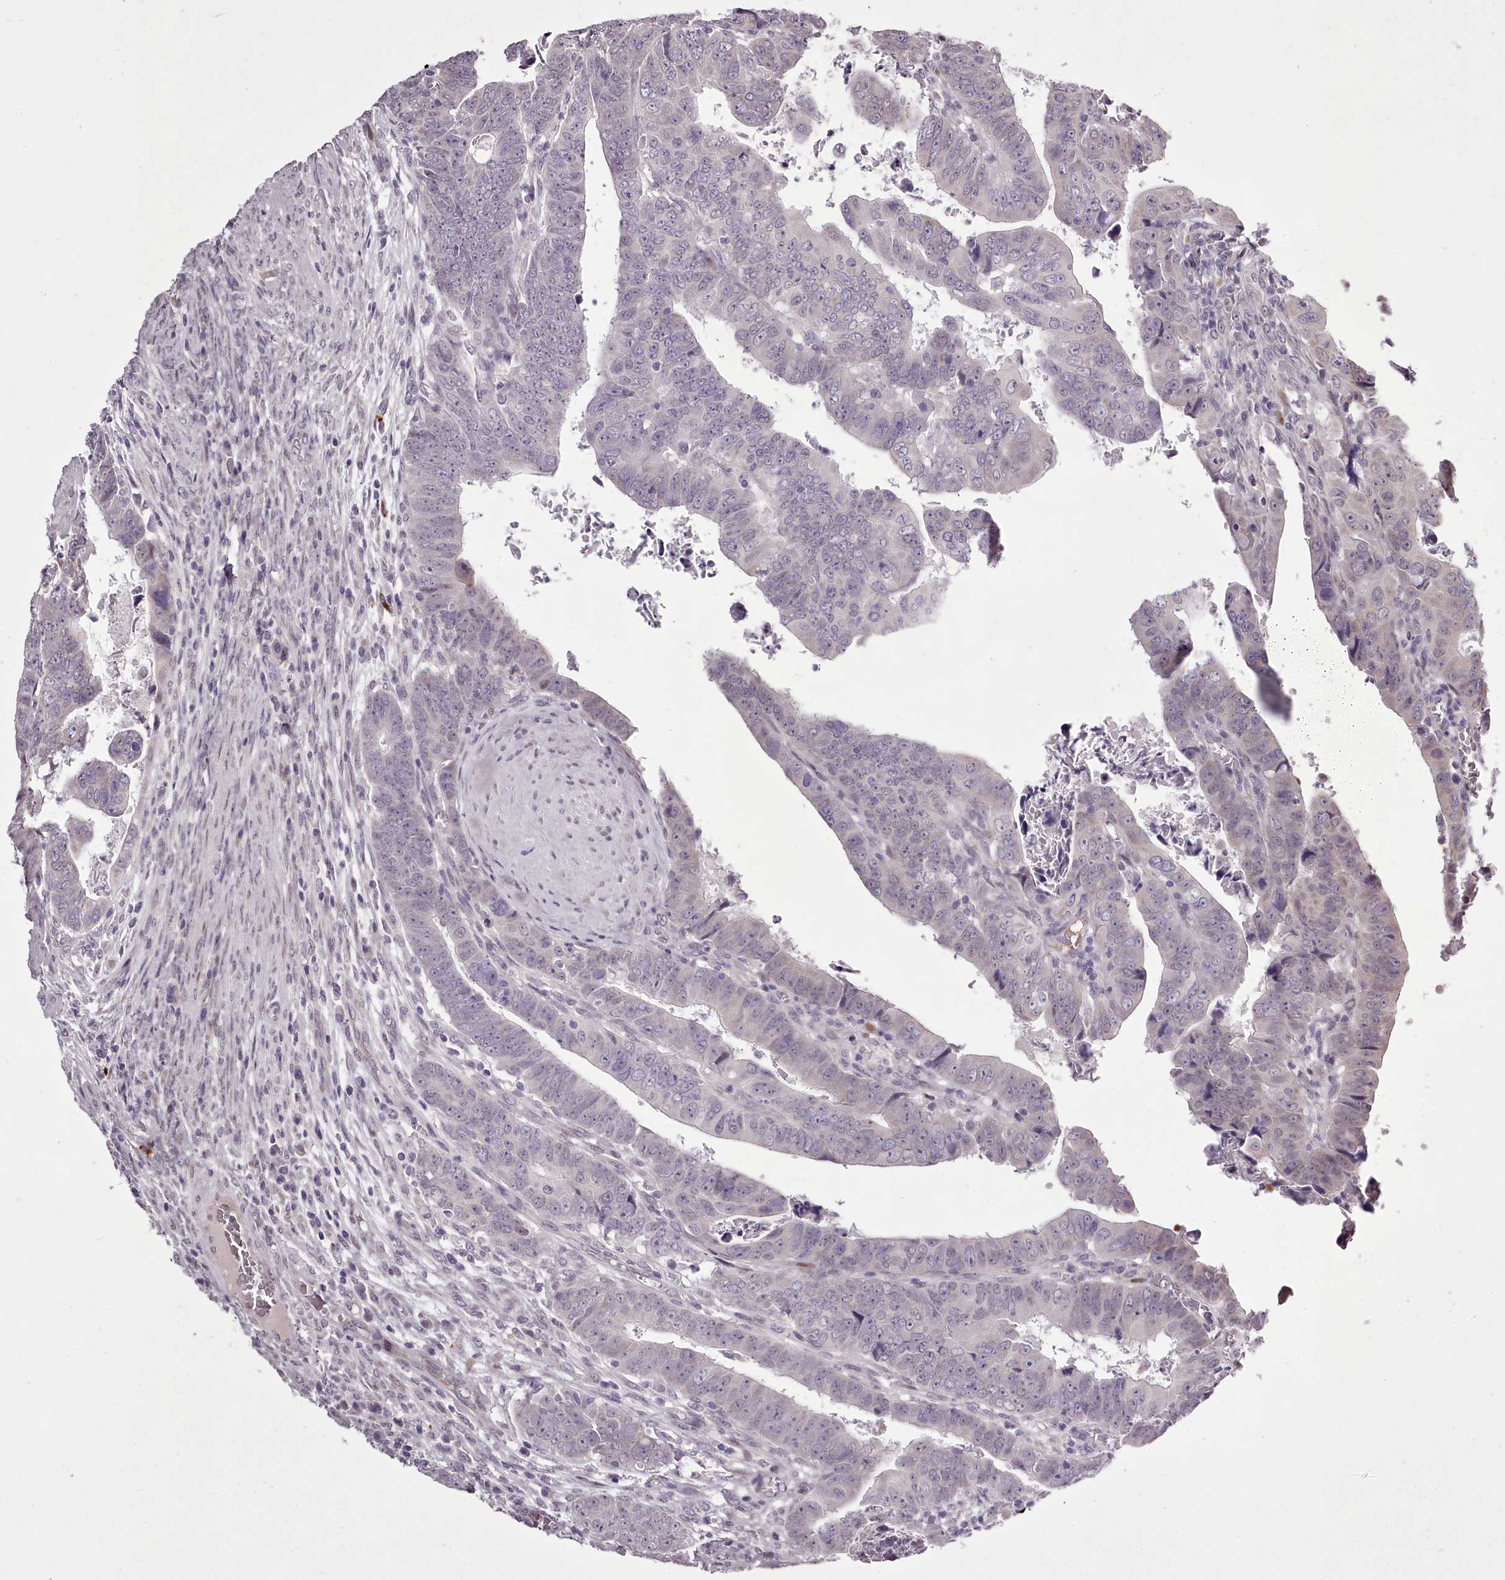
{"staining": {"intensity": "negative", "quantity": "none", "location": "none"}, "tissue": "colorectal cancer", "cell_type": "Tumor cells", "image_type": "cancer", "snomed": [{"axis": "morphology", "description": "Normal tissue, NOS"}, {"axis": "morphology", "description": "Adenocarcinoma, NOS"}, {"axis": "topography", "description": "Rectum"}], "caption": "A high-resolution micrograph shows IHC staining of adenocarcinoma (colorectal), which demonstrates no significant positivity in tumor cells.", "gene": "C1orf56", "patient": {"sex": "female", "age": 65}}